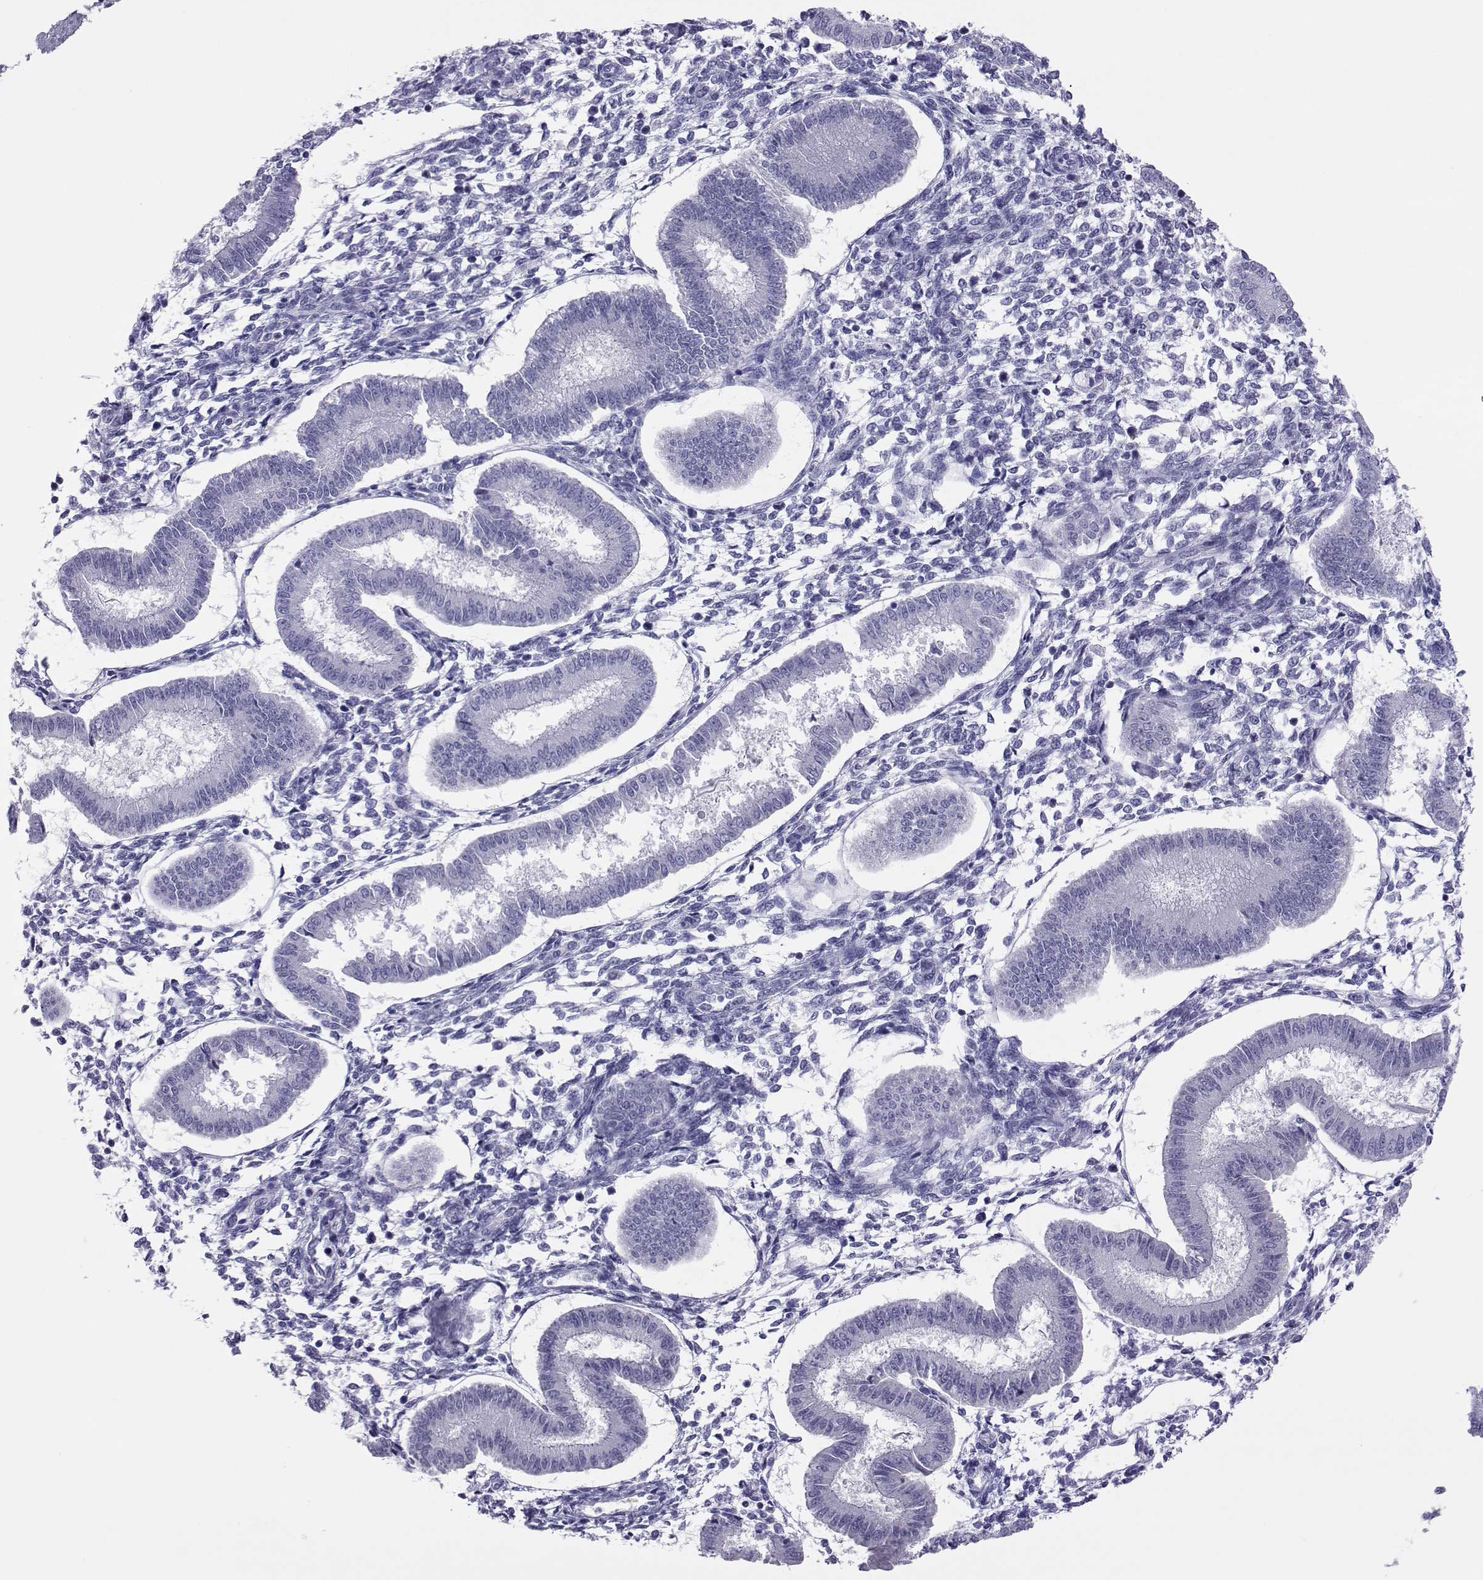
{"staining": {"intensity": "negative", "quantity": "none", "location": "none"}, "tissue": "endometrium", "cell_type": "Cells in endometrial stroma", "image_type": "normal", "snomed": [{"axis": "morphology", "description": "Normal tissue, NOS"}, {"axis": "topography", "description": "Endometrium"}], "caption": "High power microscopy histopathology image of an immunohistochemistry image of unremarkable endometrium, revealing no significant positivity in cells in endometrial stroma.", "gene": "TRPM7", "patient": {"sex": "female", "age": 43}}